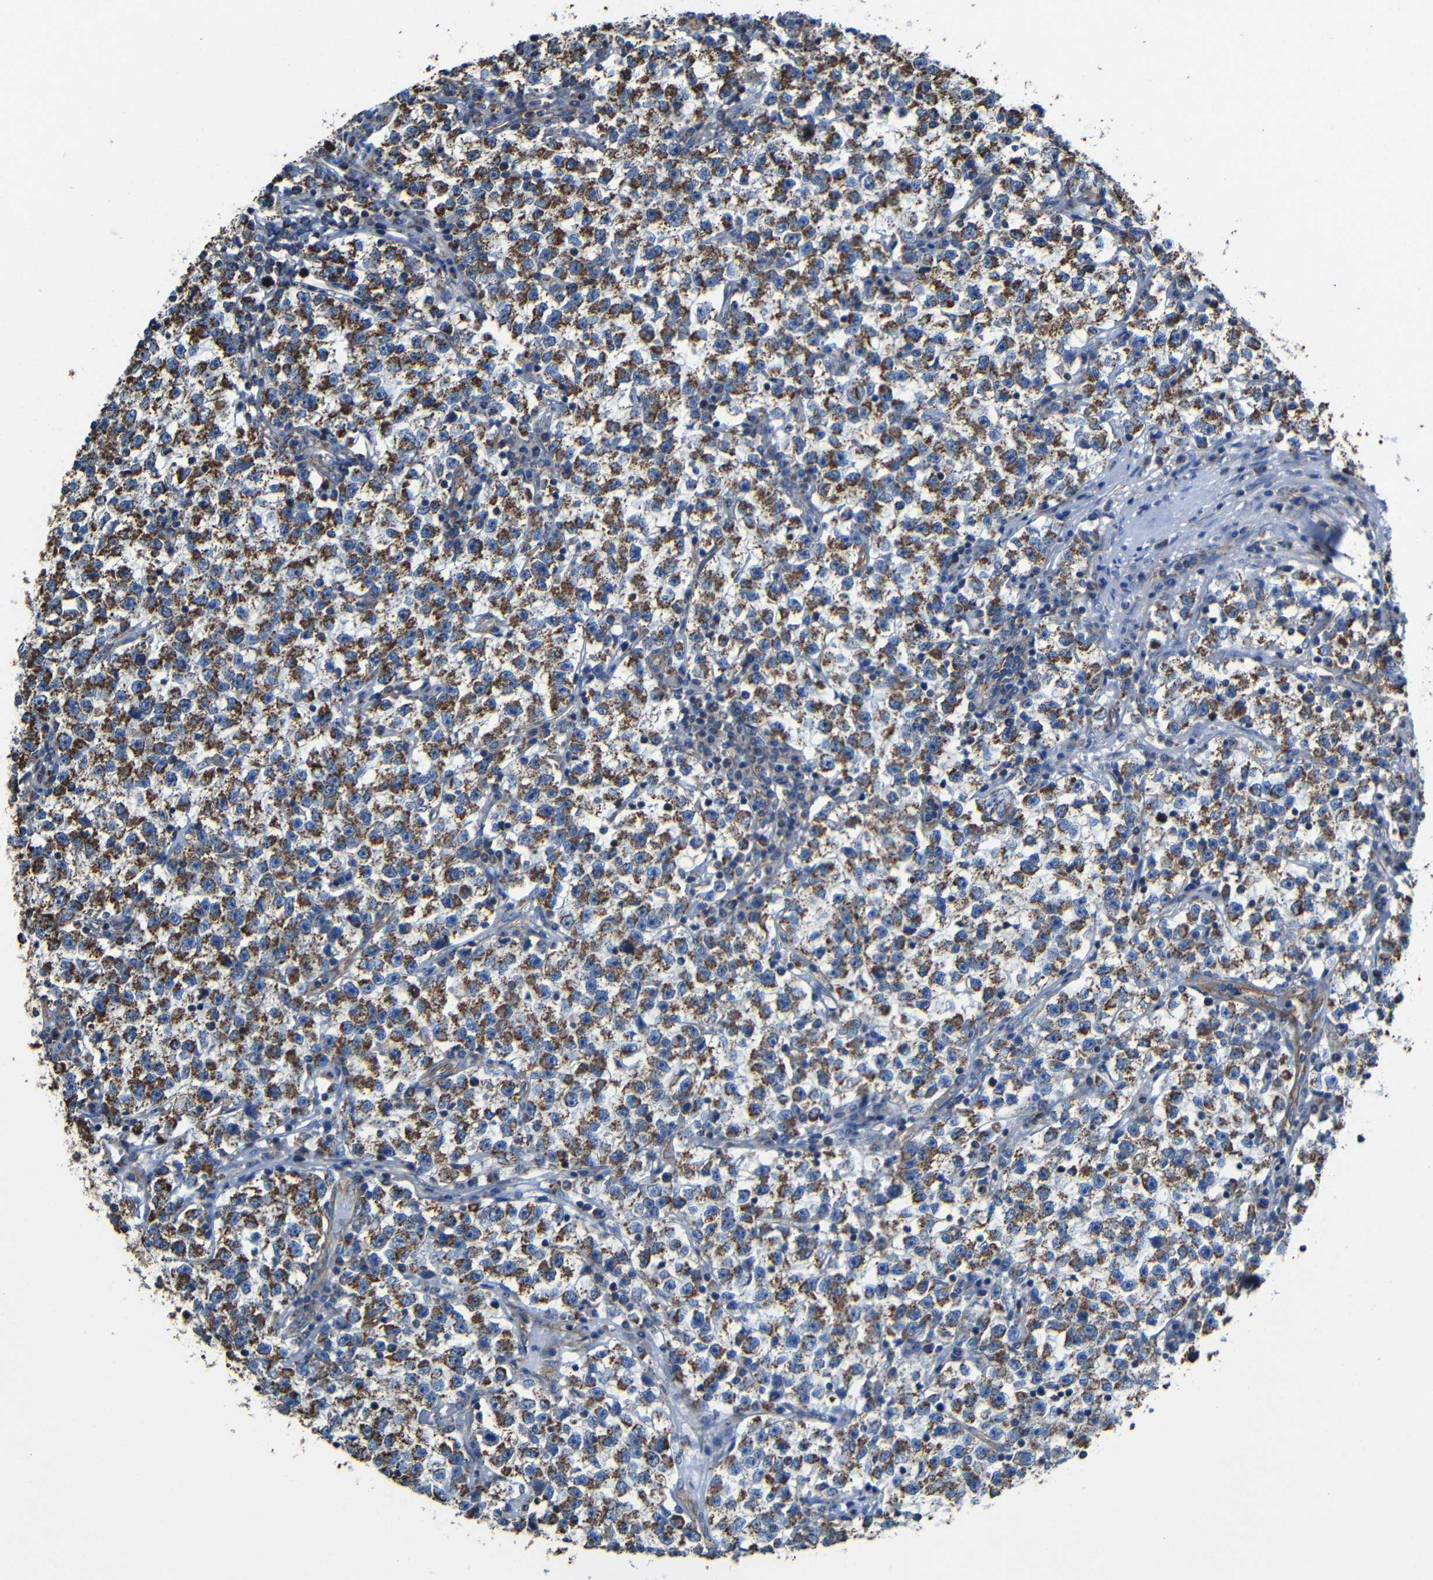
{"staining": {"intensity": "strong", "quantity": ">75%", "location": "cytoplasmic/membranous"}, "tissue": "testis cancer", "cell_type": "Tumor cells", "image_type": "cancer", "snomed": [{"axis": "morphology", "description": "Seminoma, NOS"}, {"axis": "topography", "description": "Testis"}], "caption": "About >75% of tumor cells in testis cancer (seminoma) display strong cytoplasmic/membranous protein positivity as visualized by brown immunohistochemical staining.", "gene": "INTS6L", "patient": {"sex": "male", "age": 22}}